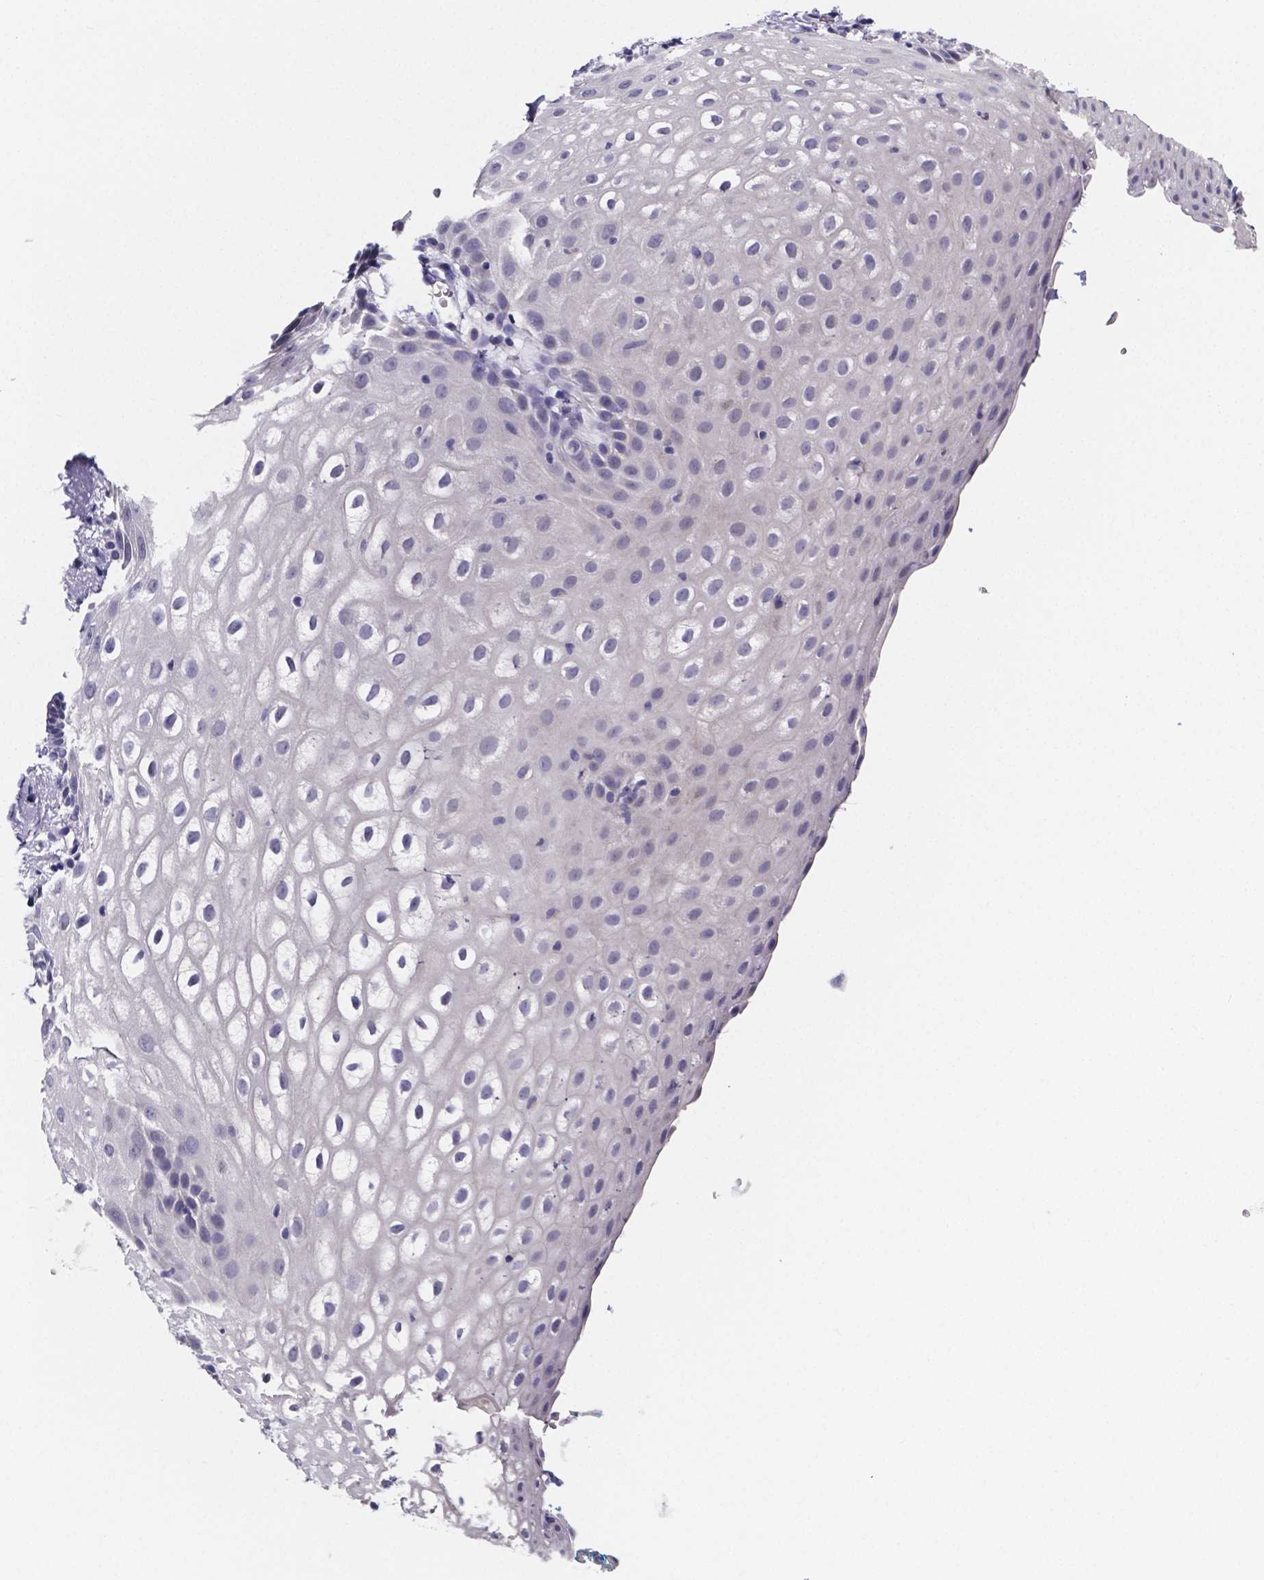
{"staining": {"intensity": "negative", "quantity": "none", "location": "none"}, "tissue": "vagina", "cell_type": "Squamous epithelial cells", "image_type": "normal", "snomed": [{"axis": "morphology", "description": "Normal tissue, NOS"}, {"axis": "morphology", "description": "Adenocarcinoma, NOS"}, {"axis": "topography", "description": "Rectum"}, {"axis": "topography", "description": "Vagina"}, {"axis": "topography", "description": "Peripheral nerve tissue"}], "caption": "There is no significant positivity in squamous epithelial cells of vagina. The staining is performed using DAB brown chromogen with nuclei counter-stained in using hematoxylin.", "gene": "IZUMO1", "patient": {"sex": "female", "age": 71}}